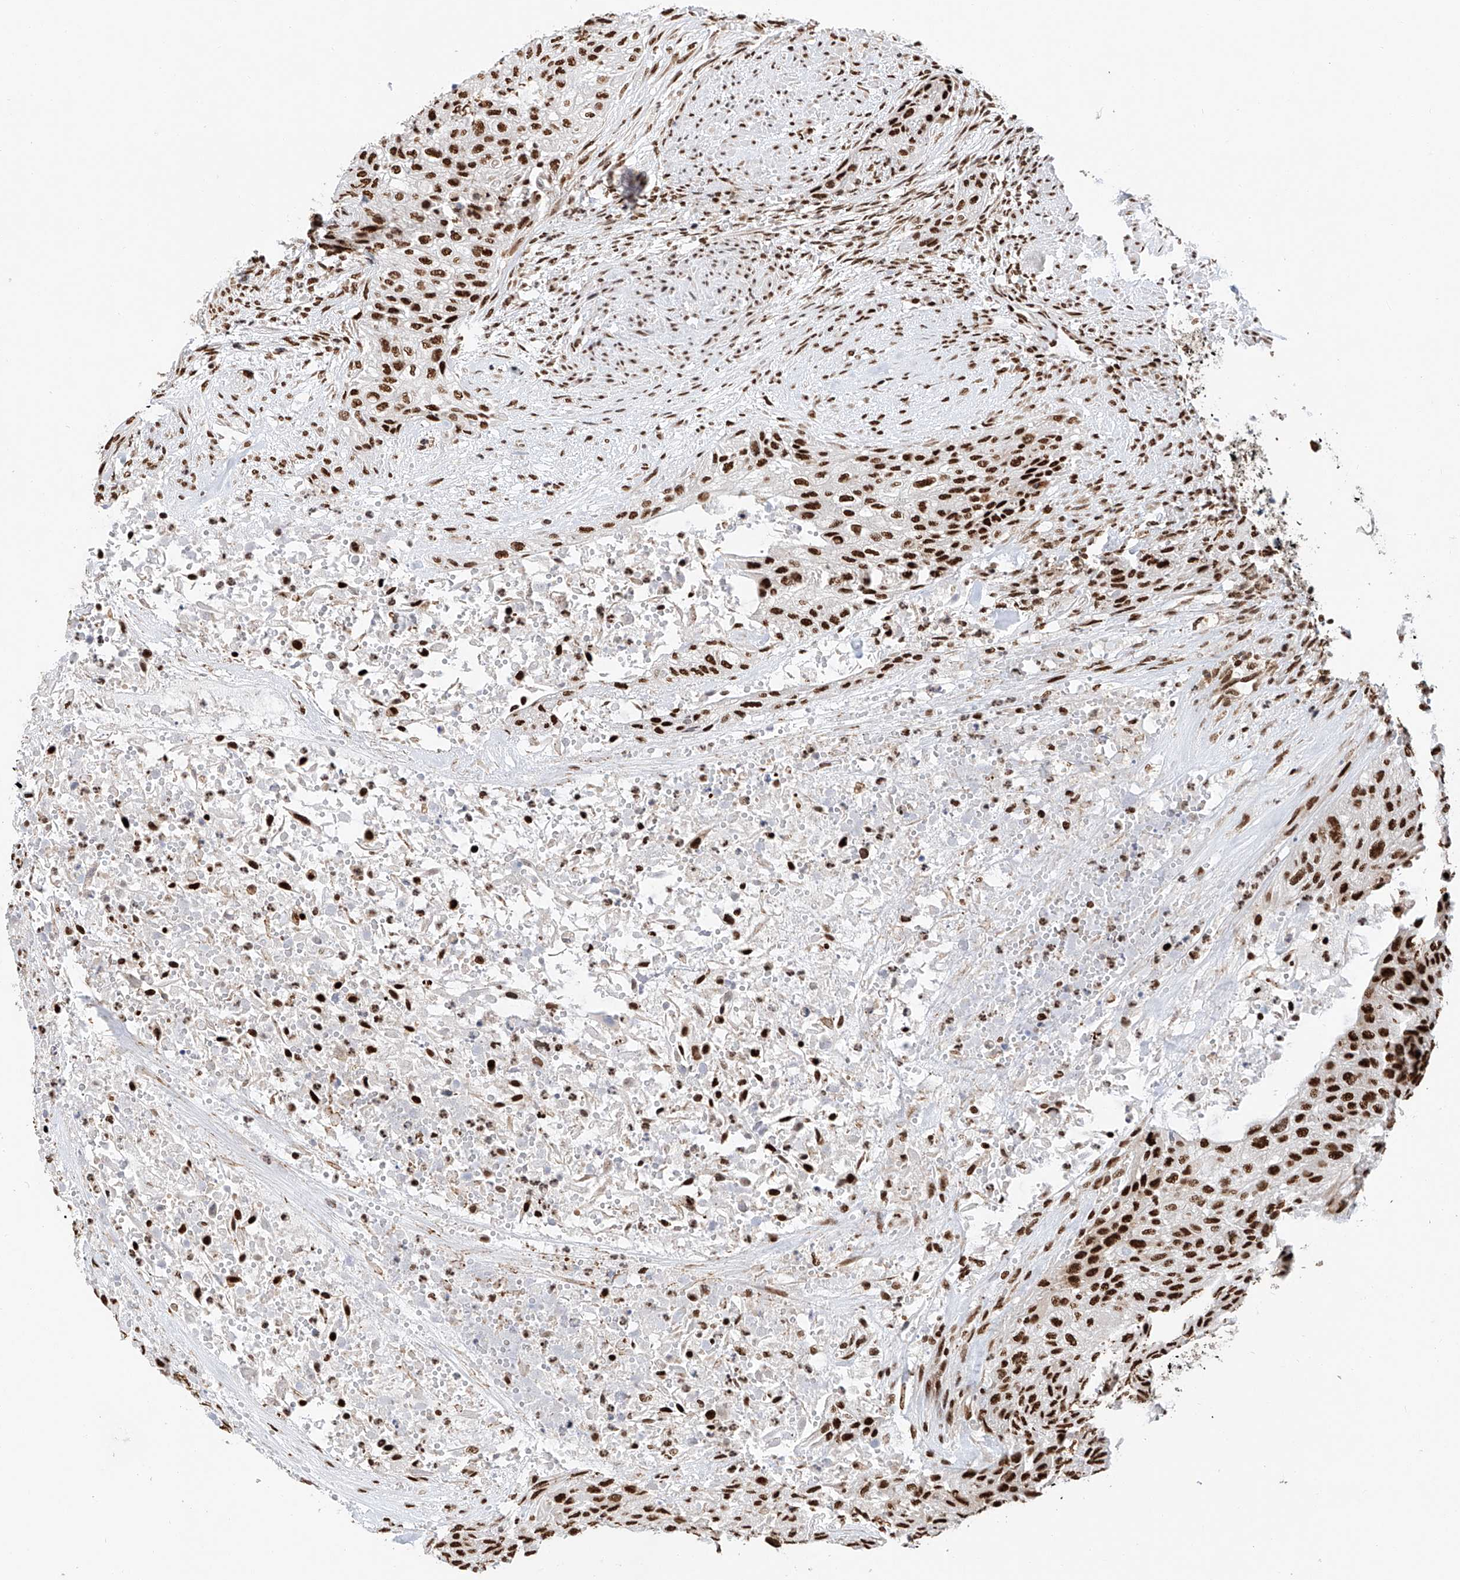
{"staining": {"intensity": "strong", "quantity": ">75%", "location": "nuclear"}, "tissue": "urothelial cancer", "cell_type": "Tumor cells", "image_type": "cancer", "snomed": [{"axis": "morphology", "description": "Urothelial carcinoma, High grade"}, {"axis": "topography", "description": "Urinary bladder"}], "caption": "Human high-grade urothelial carcinoma stained for a protein (brown) displays strong nuclear positive expression in approximately >75% of tumor cells.", "gene": "SRSF6", "patient": {"sex": "male", "age": 35}}